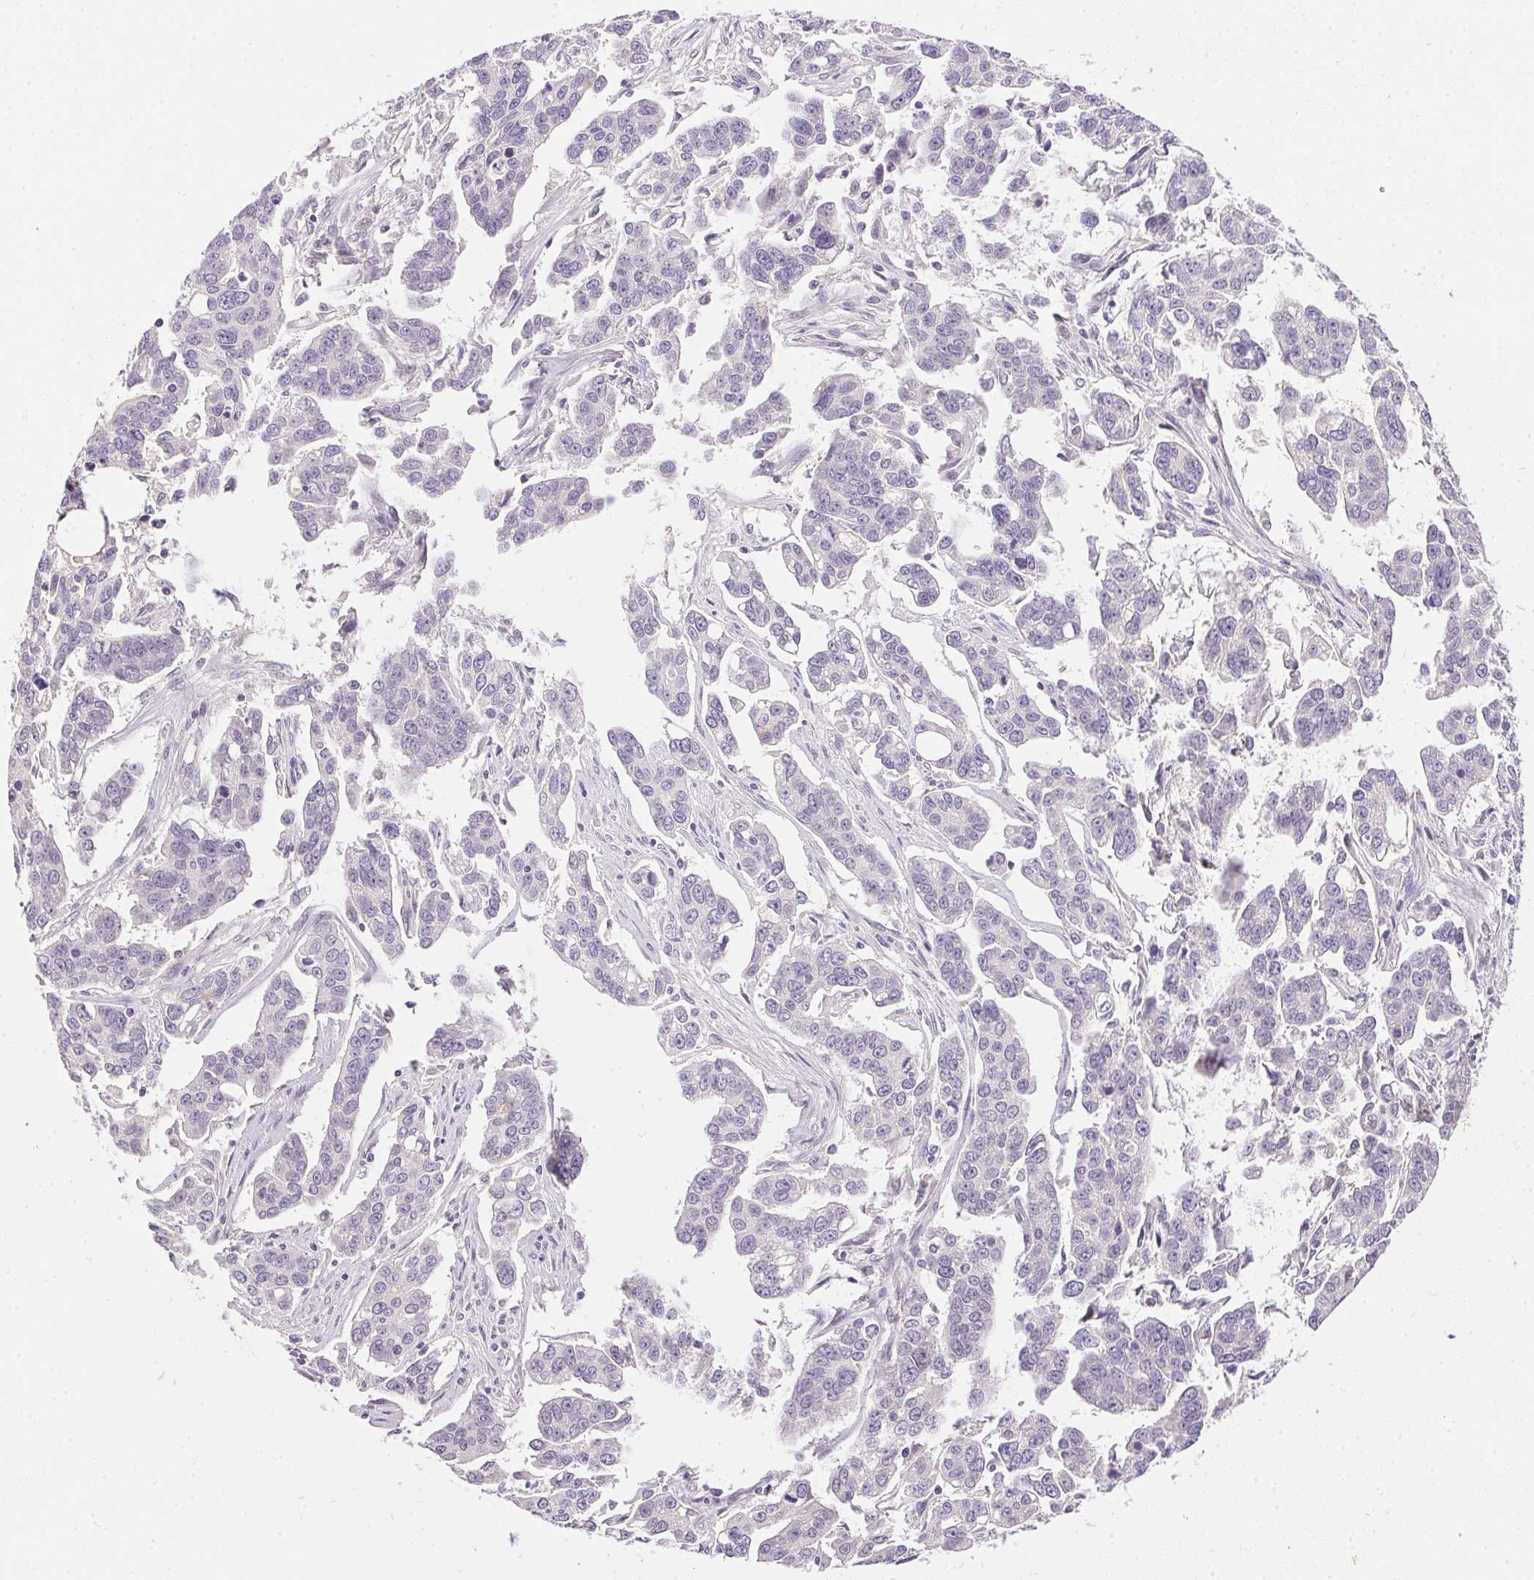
{"staining": {"intensity": "negative", "quantity": "none", "location": "none"}, "tissue": "ovarian cancer", "cell_type": "Tumor cells", "image_type": "cancer", "snomed": [{"axis": "morphology", "description": "Carcinoma, endometroid"}, {"axis": "topography", "description": "Ovary"}], "caption": "IHC histopathology image of neoplastic tissue: human ovarian endometroid carcinoma stained with DAB displays no significant protein positivity in tumor cells.", "gene": "ALDH8A1", "patient": {"sex": "female", "age": 78}}